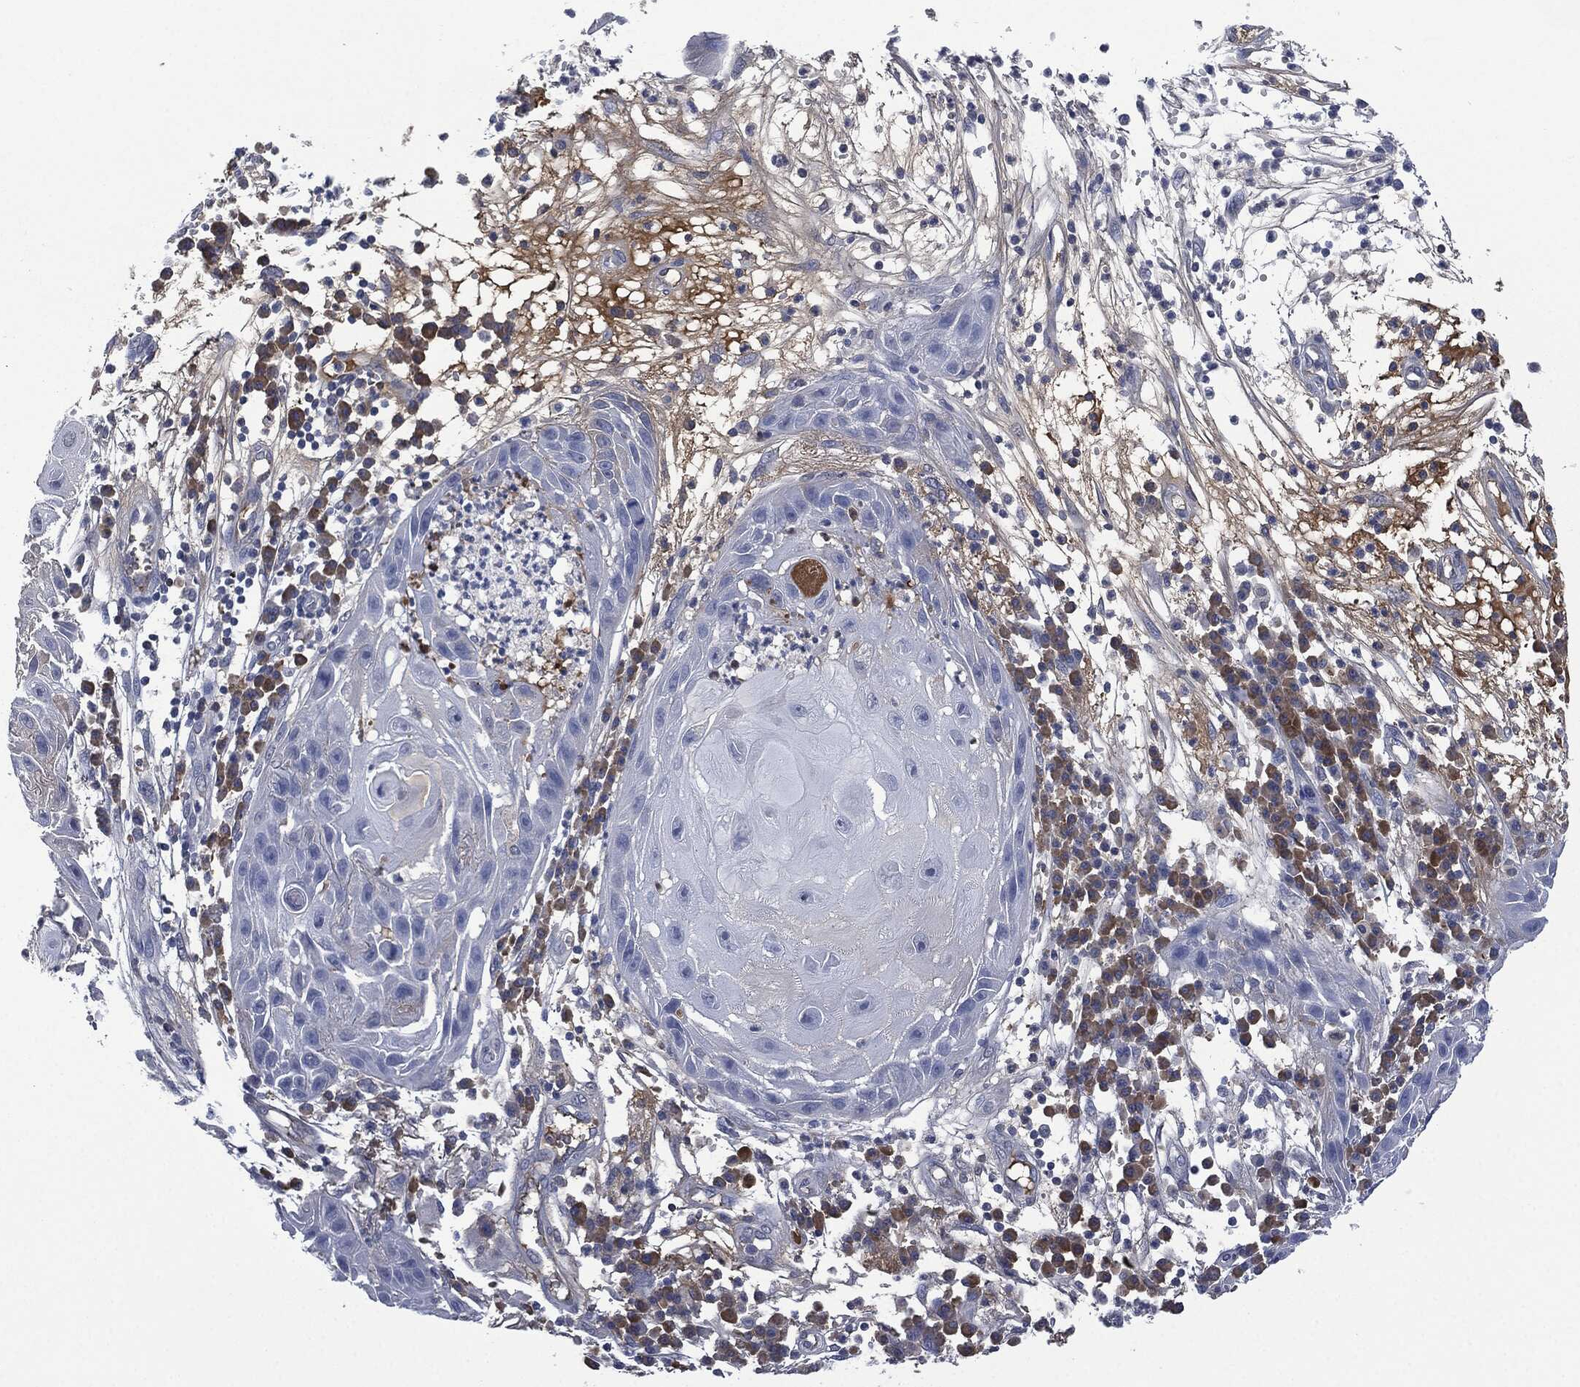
{"staining": {"intensity": "negative", "quantity": "none", "location": "none"}, "tissue": "skin cancer", "cell_type": "Tumor cells", "image_type": "cancer", "snomed": [{"axis": "morphology", "description": "Normal tissue, NOS"}, {"axis": "morphology", "description": "Squamous cell carcinoma, NOS"}, {"axis": "topography", "description": "Skin"}], "caption": "Tumor cells show no significant protein expression in skin cancer. Brightfield microscopy of immunohistochemistry (IHC) stained with DAB (brown) and hematoxylin (blue), captured at high magnification.", "gene": "SIGLEC7", "patient": {"sex": "male", "age": 79}}